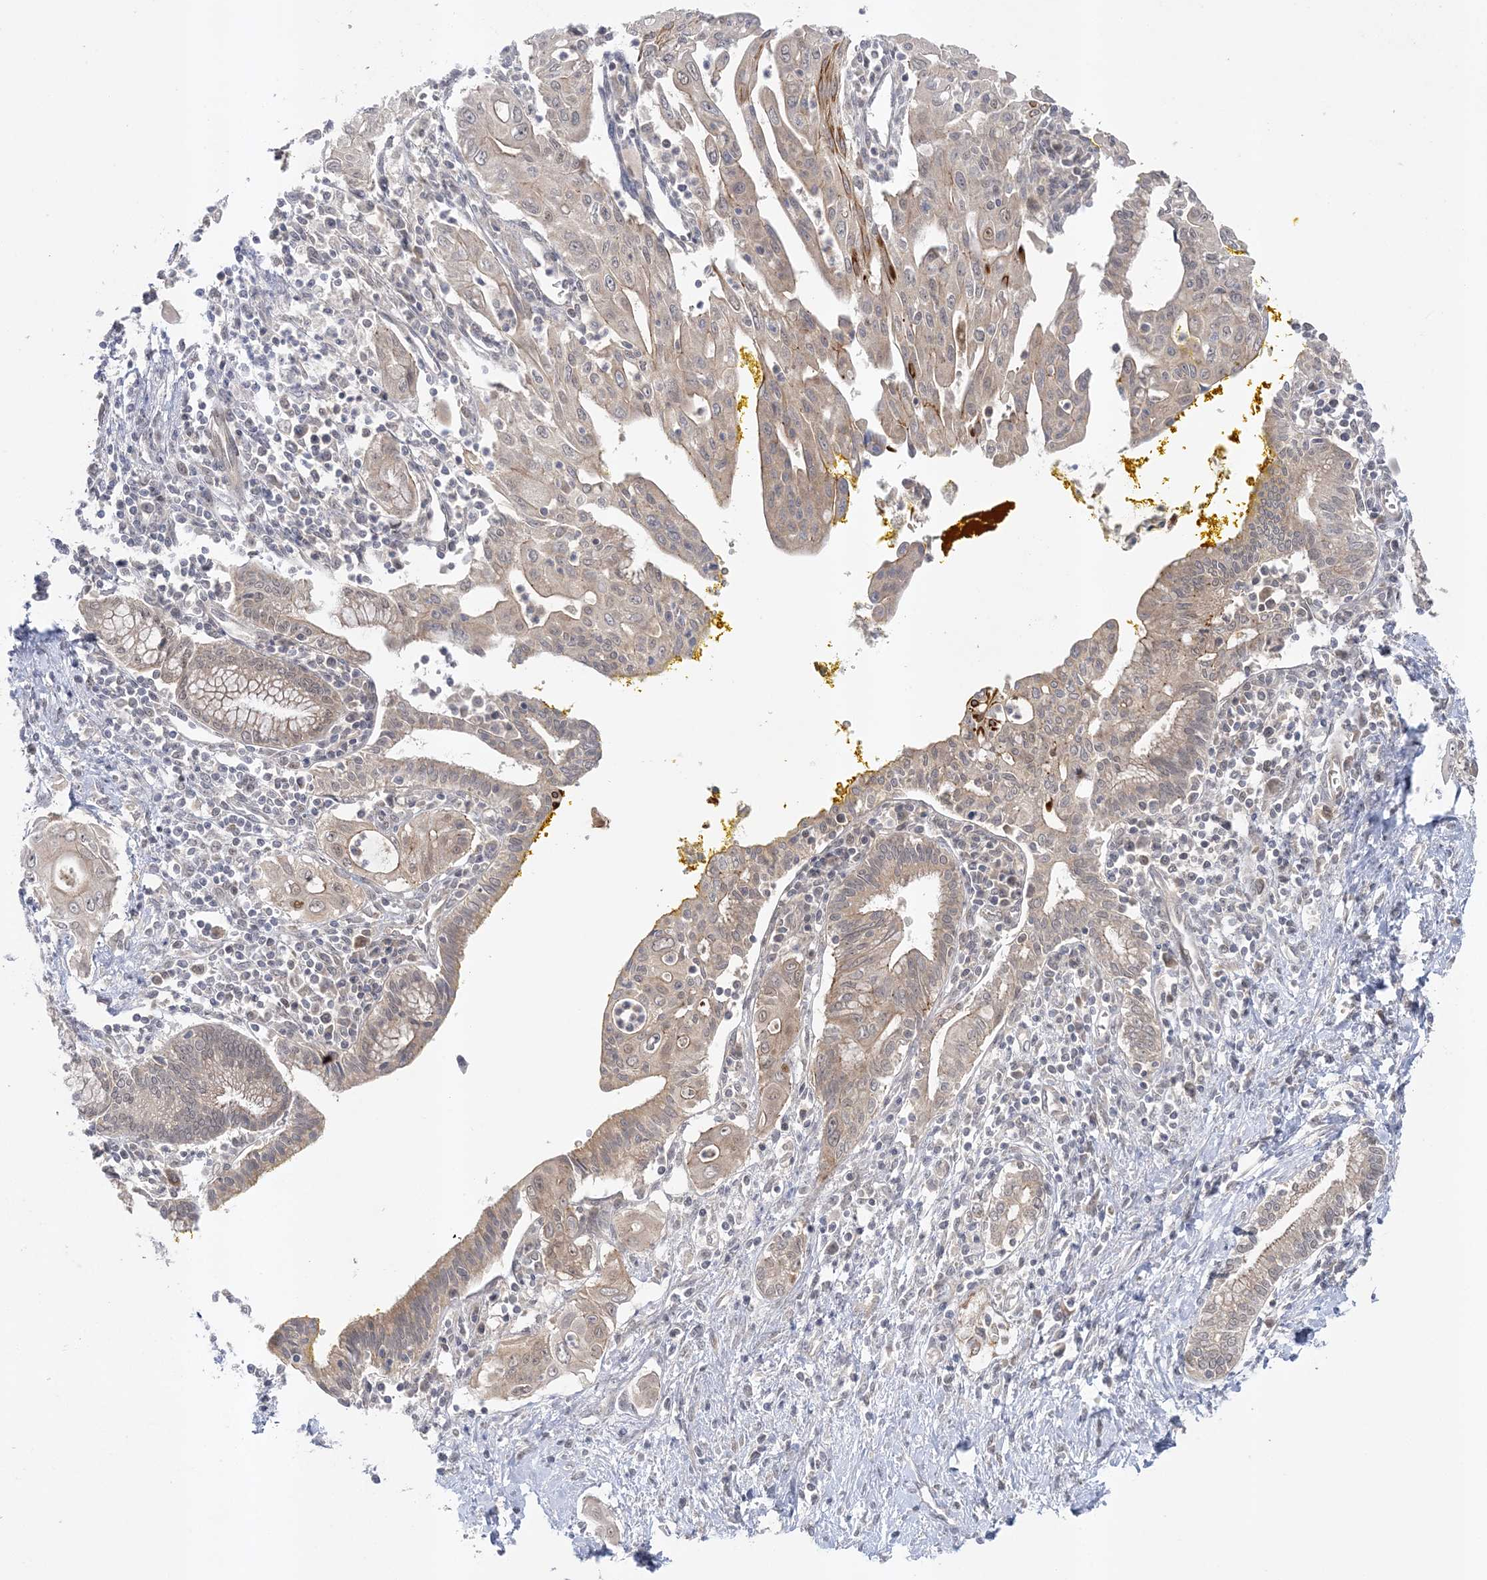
{"staining": {"intensity": "weak", "quantity": "25%-75%", "location": "cytoplasmic/membranous"}, "tissue": "pancreatic cancer", "cell_type": "Tumor cells", "image_type": "cancer", "snomed": [{"axis": "morphology", "description": "Adenocarcinoma, NOS"}, {"axis": "topography", "description": "Pancreas"}], "caption": "Protein expression analysis of pancreatic adenocarcinoma shows weak cytoplasmic/membranous staining in approximately 25%-75% of tumor cells.", "gene": "MMADHC", "patient": {"sex": "male", "age": 58}}